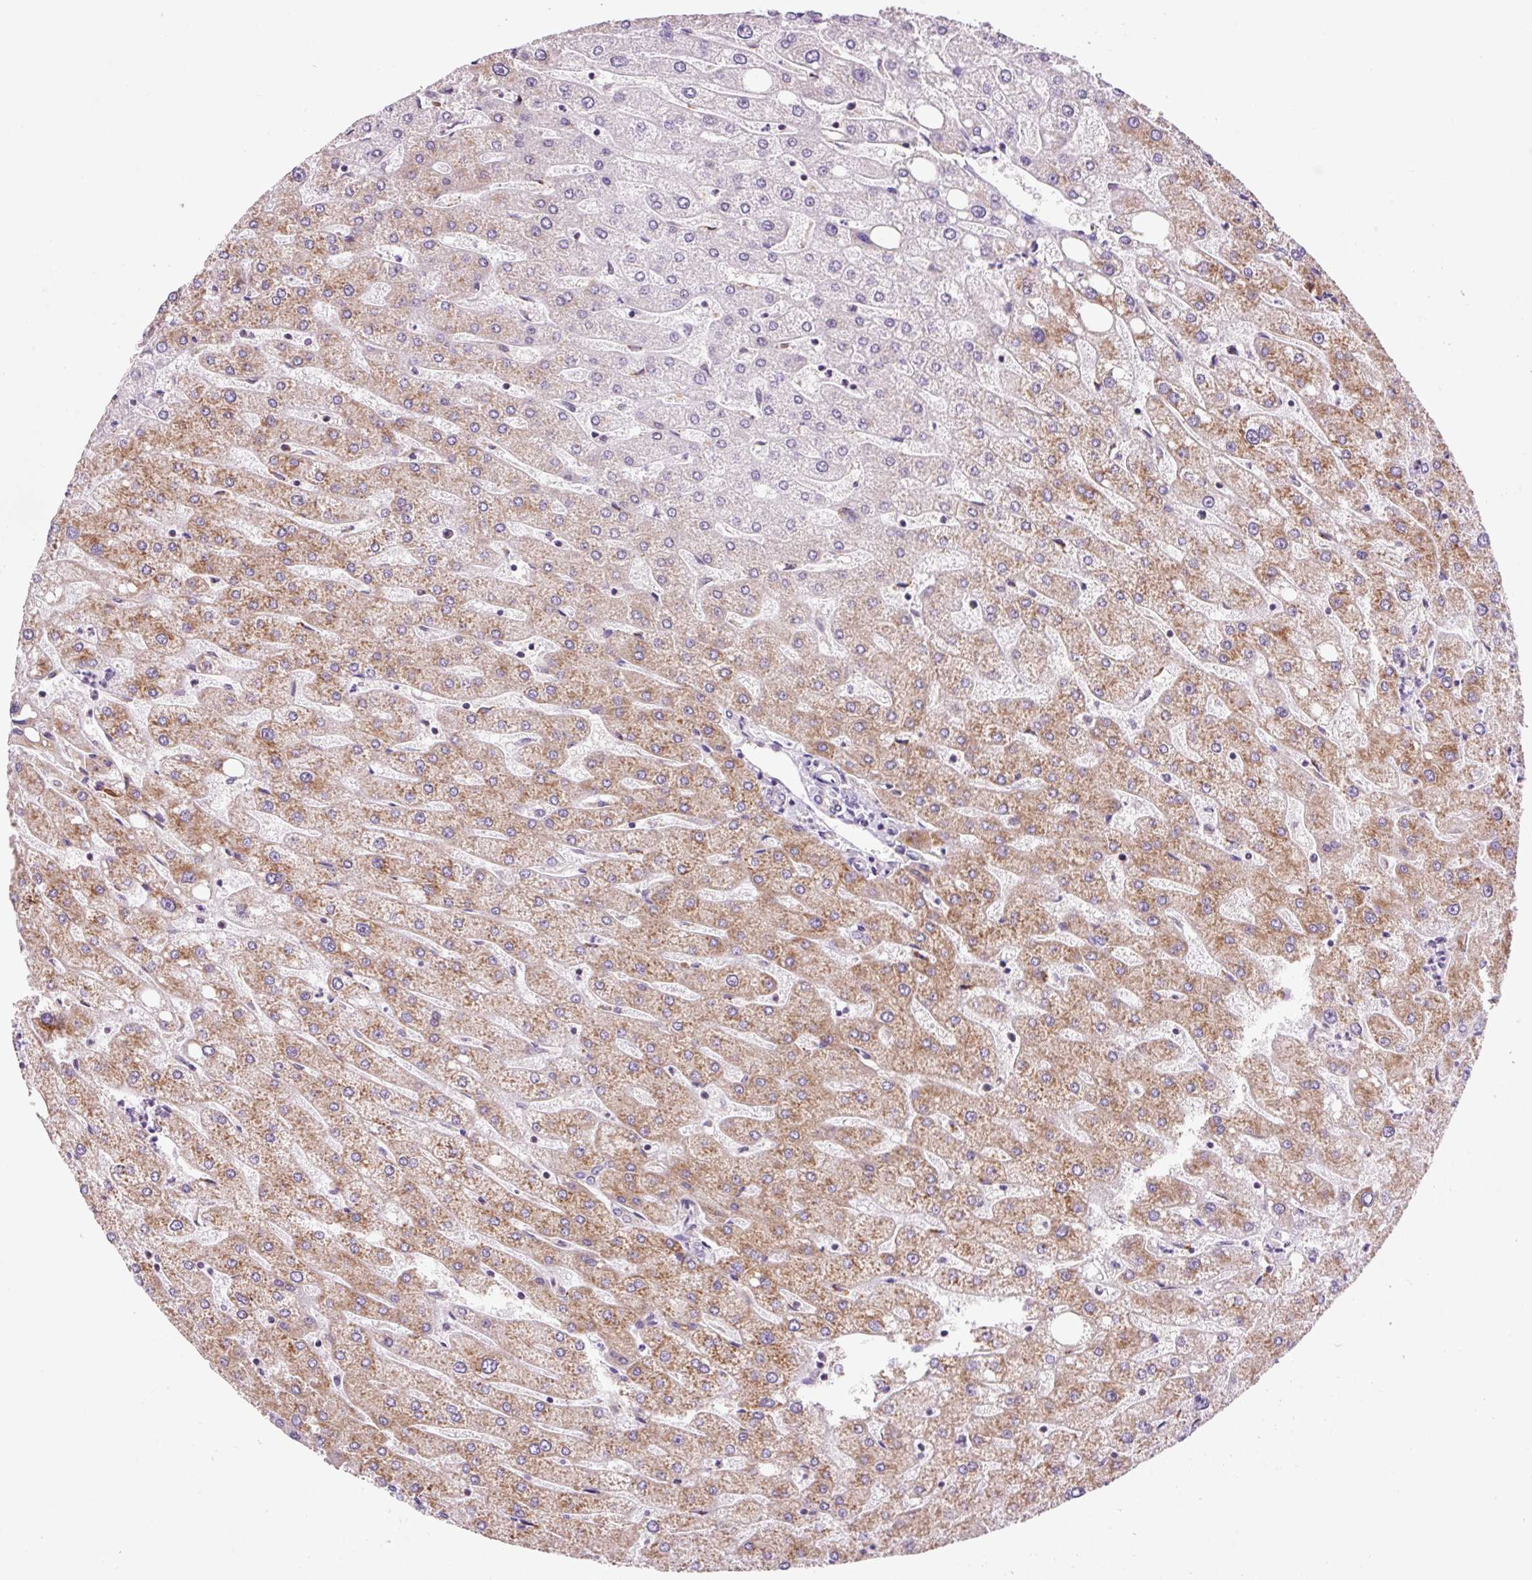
{"staining": {"intensity": "weak", "quantity": "25%-75%", "location": "cytoplasmic/membranous"}, "tissue": "liver", "cell_type": "Cholangiocytes", "image_type": "normal", "snomed": [{"axis": "morphology", "description": "Normal tissue, NOS"}, {"axis": "topography", "description": "Liver"}], "caption": "Protein positivity by IHC demonstrates weak cytoplasmic/membranous expression in approximately 25%-75% of cholangiocytes in unremarkable liver. The staining is performed using DAB brown chromogen to label protein expression. The nuclei are counter-stained blue using hematoxylin.", "gene": "RPL41", "patient": {"sex": "male", "age": 67}}